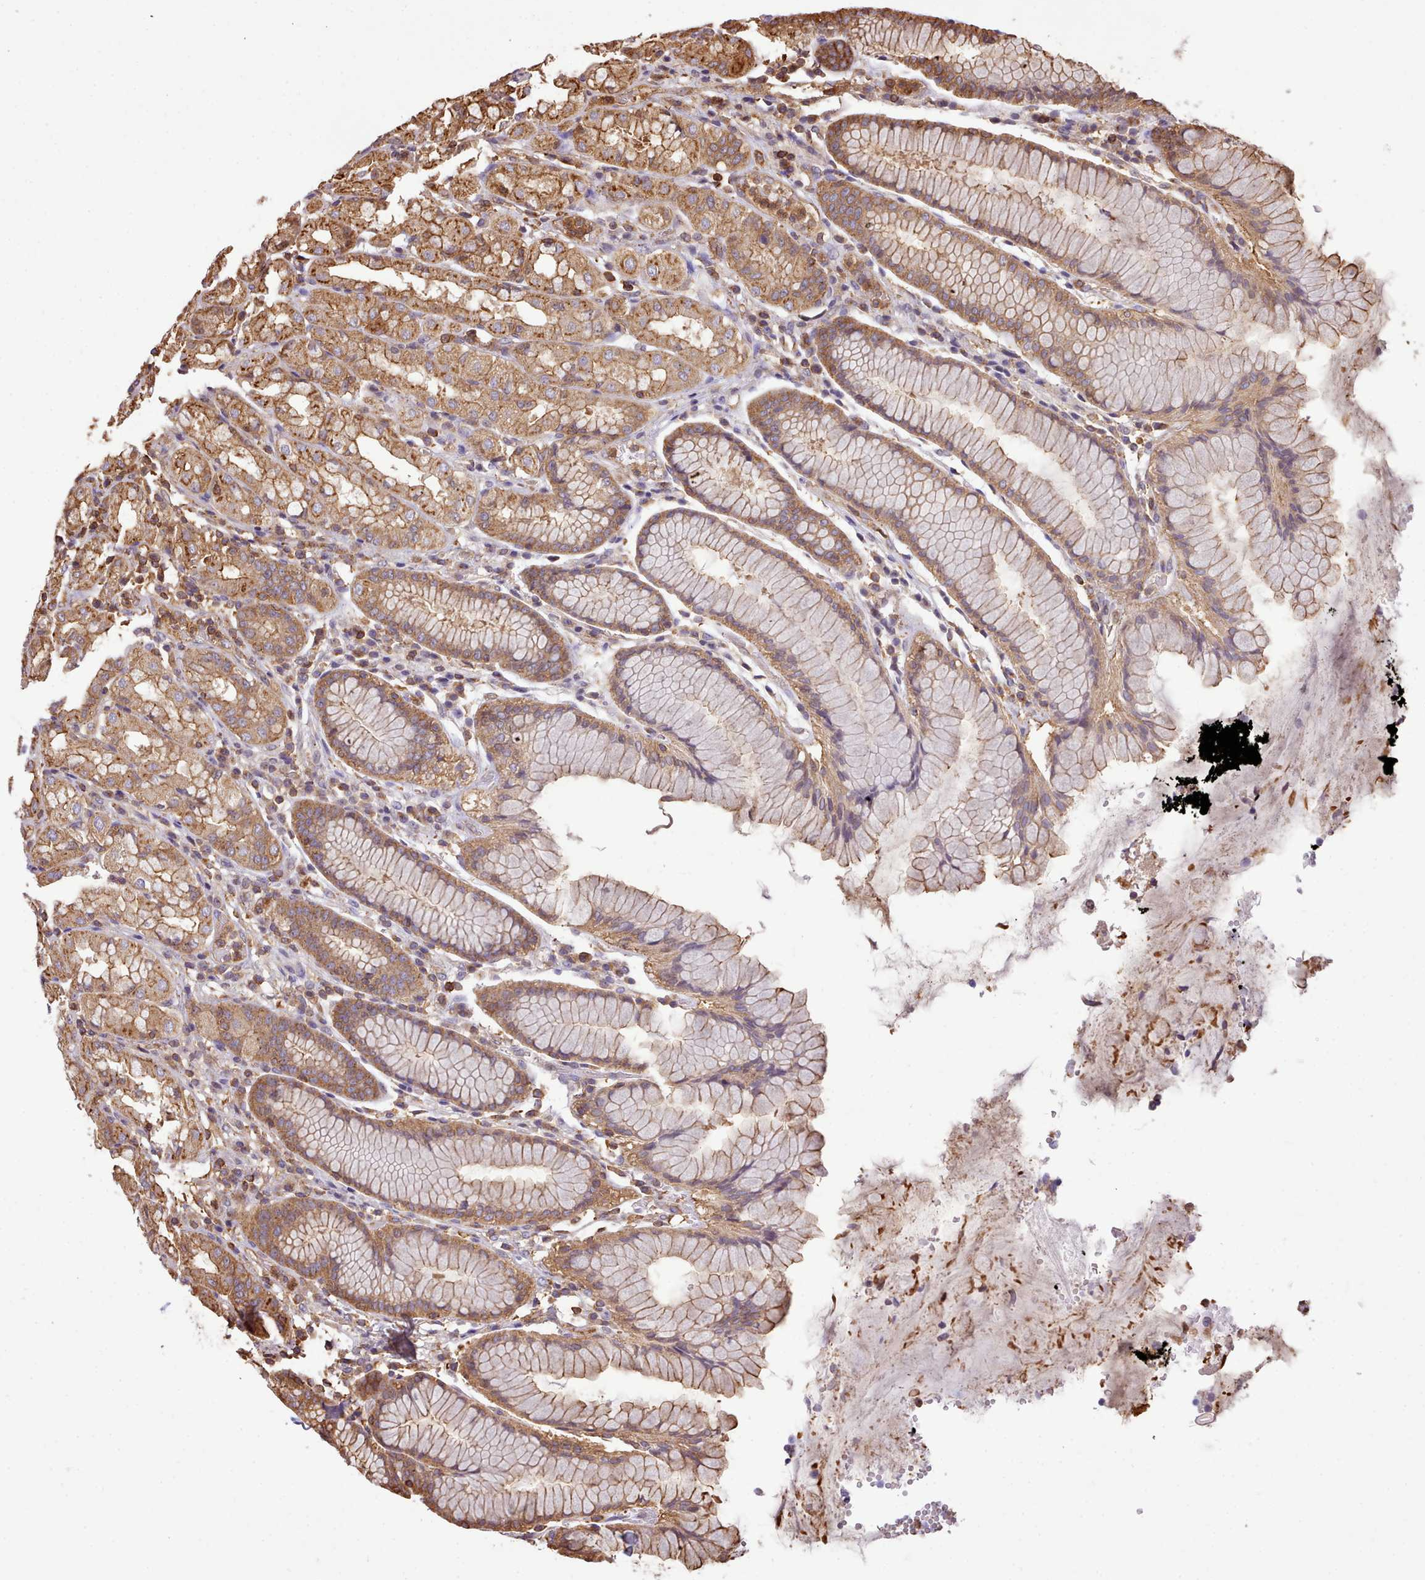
{"staining": {"intensity": "moderate", "quantity": ">75%", "location": "cytoplasmic/membranous"}, "tissue": "stomach", "cell_type": "Glandular cells", "image_type": "normal", "snomed": [{"axis": "morphology", "description": "Normal tissue, NOS"}, {"axis": "topography", "description": "Stomach, lower"}], "caption": "Immunohistochemistry of normal stomach exhibits medium levels of moderate cytoplasmic/membranous staining in about >75% of glandular cells. (DAB IHC, brown staining for protein, blue staining for nuclei).", "gene": "CAPZA1", "patient": {"sex": "female", "age": 56}}